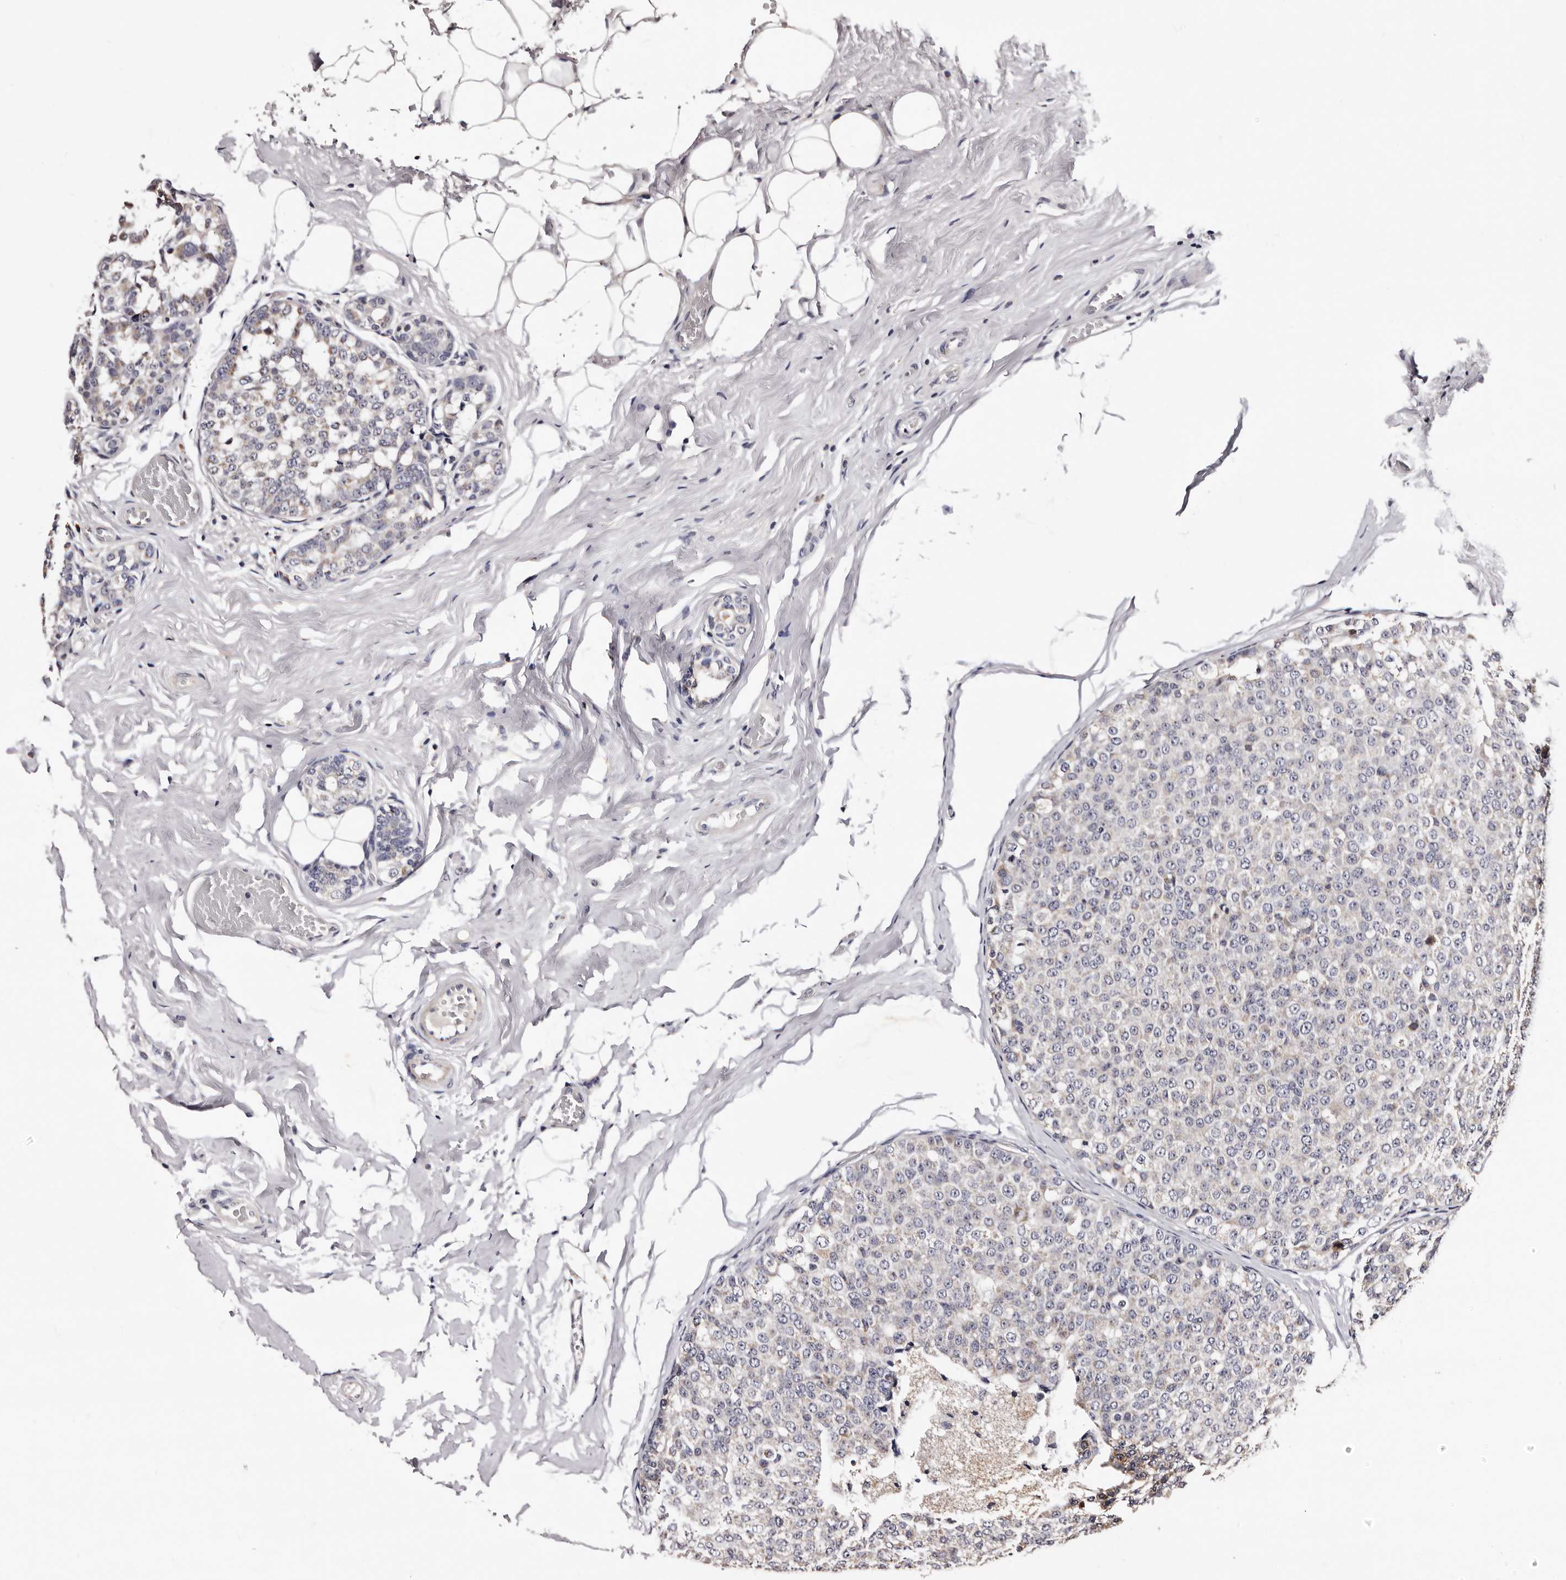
{"staining": {"intensity": "negative", "quantity": "none", "location": "none"}, "tissue": "breast cancer", "cell_type": "Tumor cells", "image_type": "cancer", "snomed": [{"axis": "morphology", "description": "Normal tissue, NOS"}, {"axis": "morphology", "description": "Duct carcinoma"}, {"axis": "topography", "description": "Breast"}], "caption": "Tumor cells show no significant expression in breast cancer.", "gene": "TAF4B", "patient": {"sex": "female", "age": 43}}